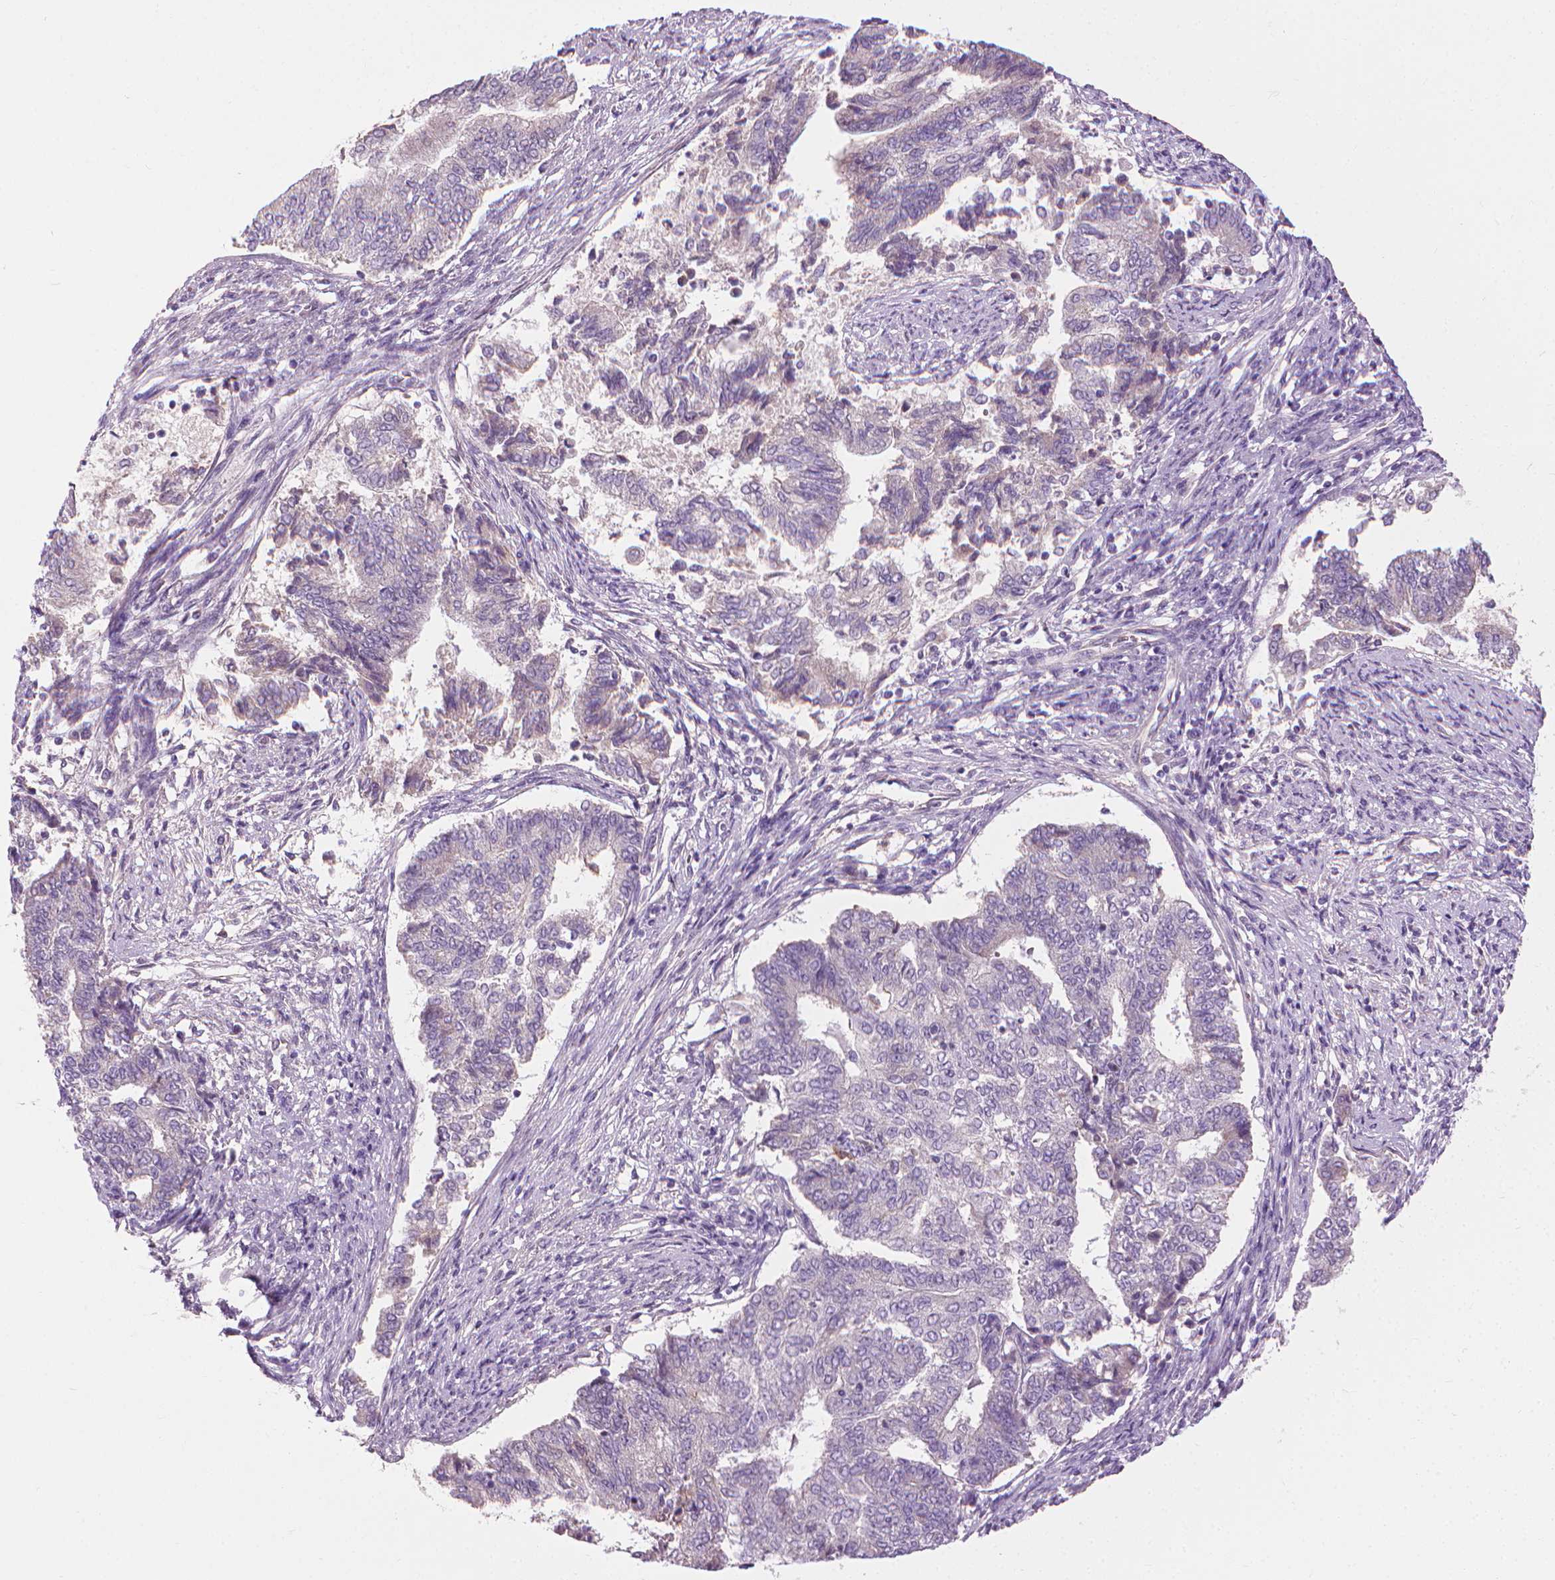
{"staining": {"intensity": "negative", "quantity": "none", "location": "none"}, "tissue": "endometrial cancer", "cell_type": "Tumor cells", "image_type": "cancer", "snomed": [{"axis": "morphology", "description": "Adenocarcinoma, NOS"}, {"axis": "topography", "description": "Endometrium"}], "caption": "This is a image of immunohistochemistry (IHC) staining of endometrial cancer, which shows no staining in tumor cells.", "gene": "RIIAD1", "patient": {"sex": "female", "age": 65}}